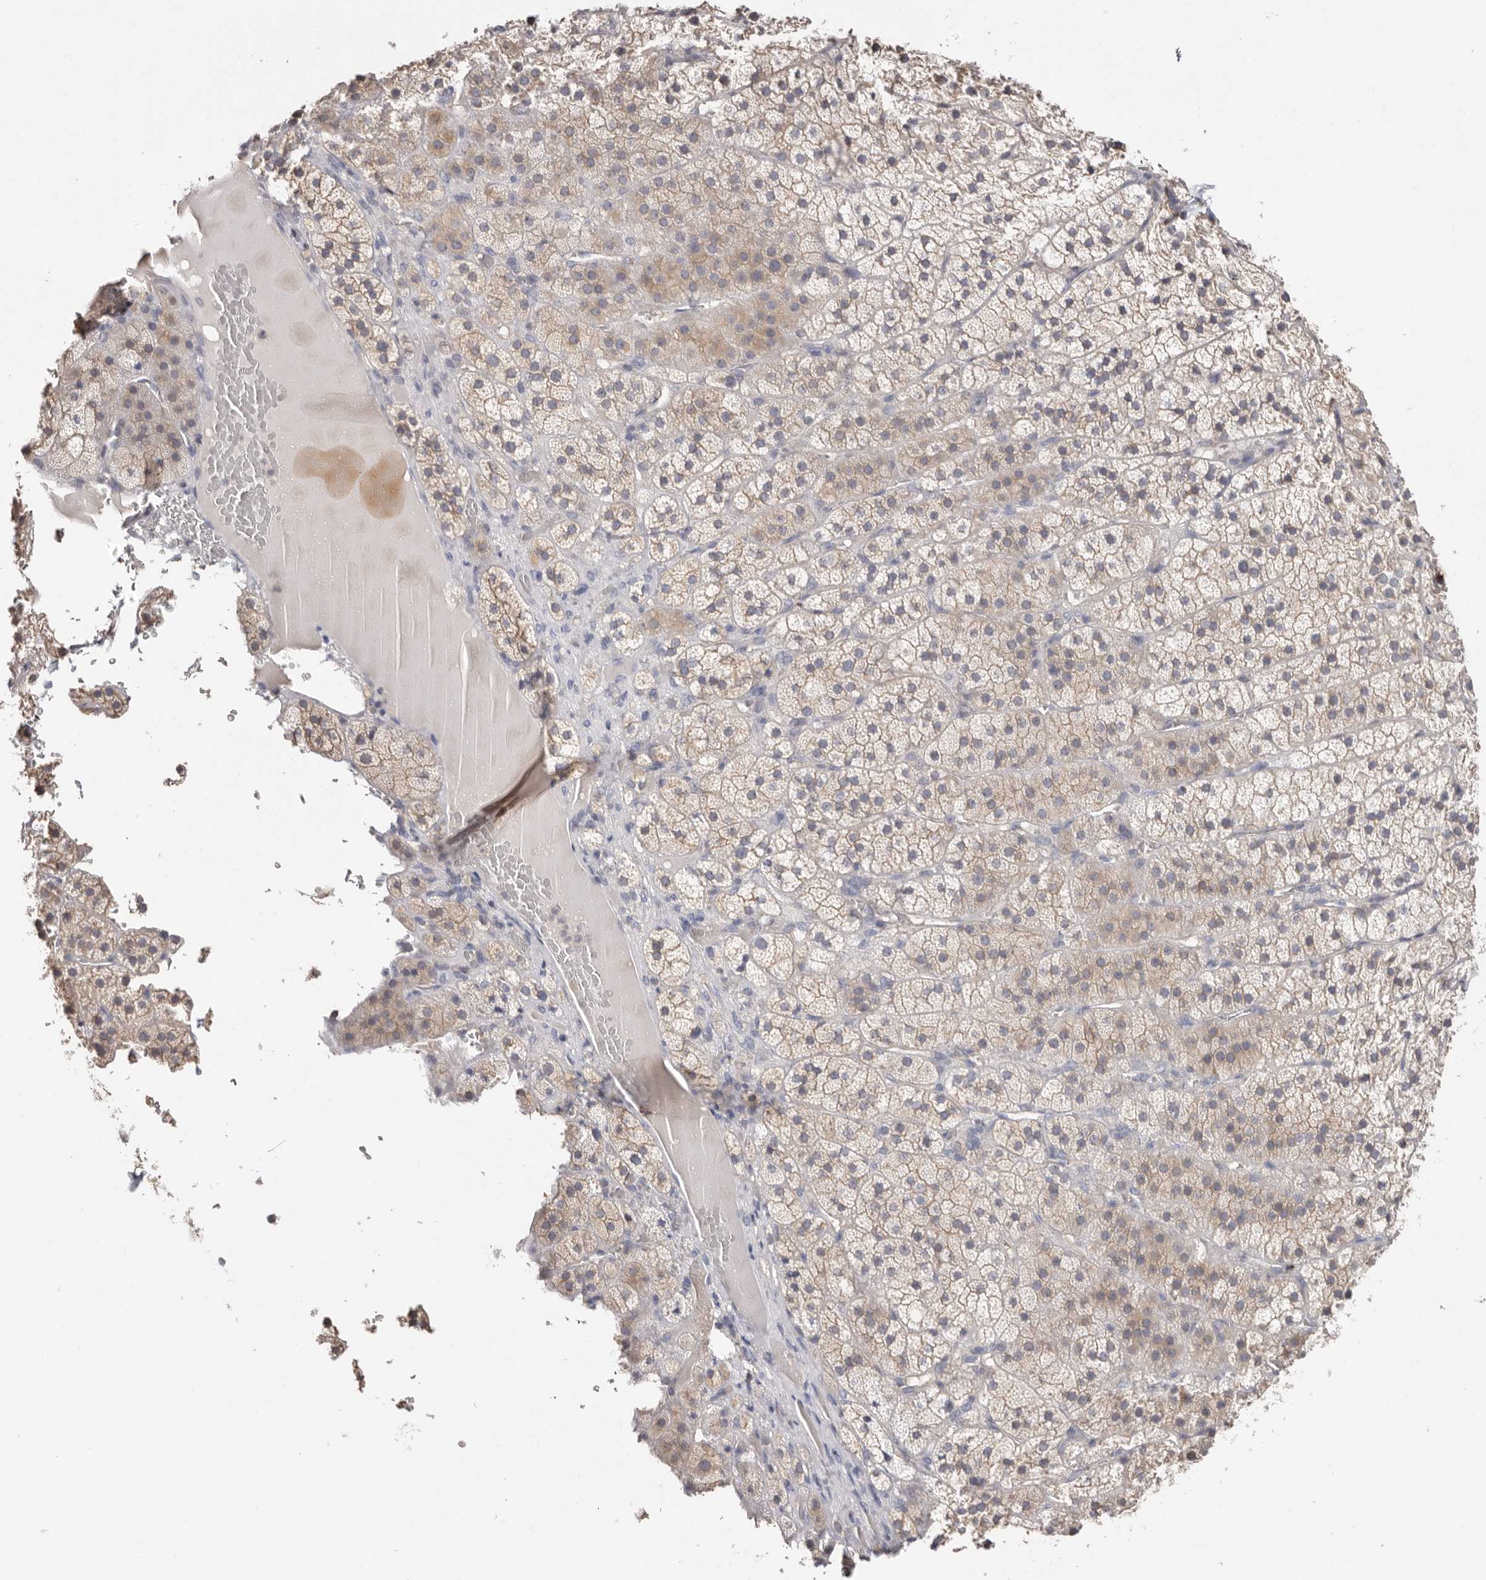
{"staining": {"intensity": "weak", "quantity": "<25%", "location": "cytoplasmic/membranous"}, "tissue": "adrenal gland", "cell_type": "Glandular cells", "image_type": "normal", "snomed": [{"axis": "morphology", "description": "Normal tissue, NOS"}, {"axis": "topography", "description": "Adrenal gland"}], "caption": "IHC photomicrograph of normal adrenal gland stained for a protein (brown), which demonstrates no positivity in glandular cells.", "gene": "S100A14", "patient": {"sex": "female", "age": 44}}